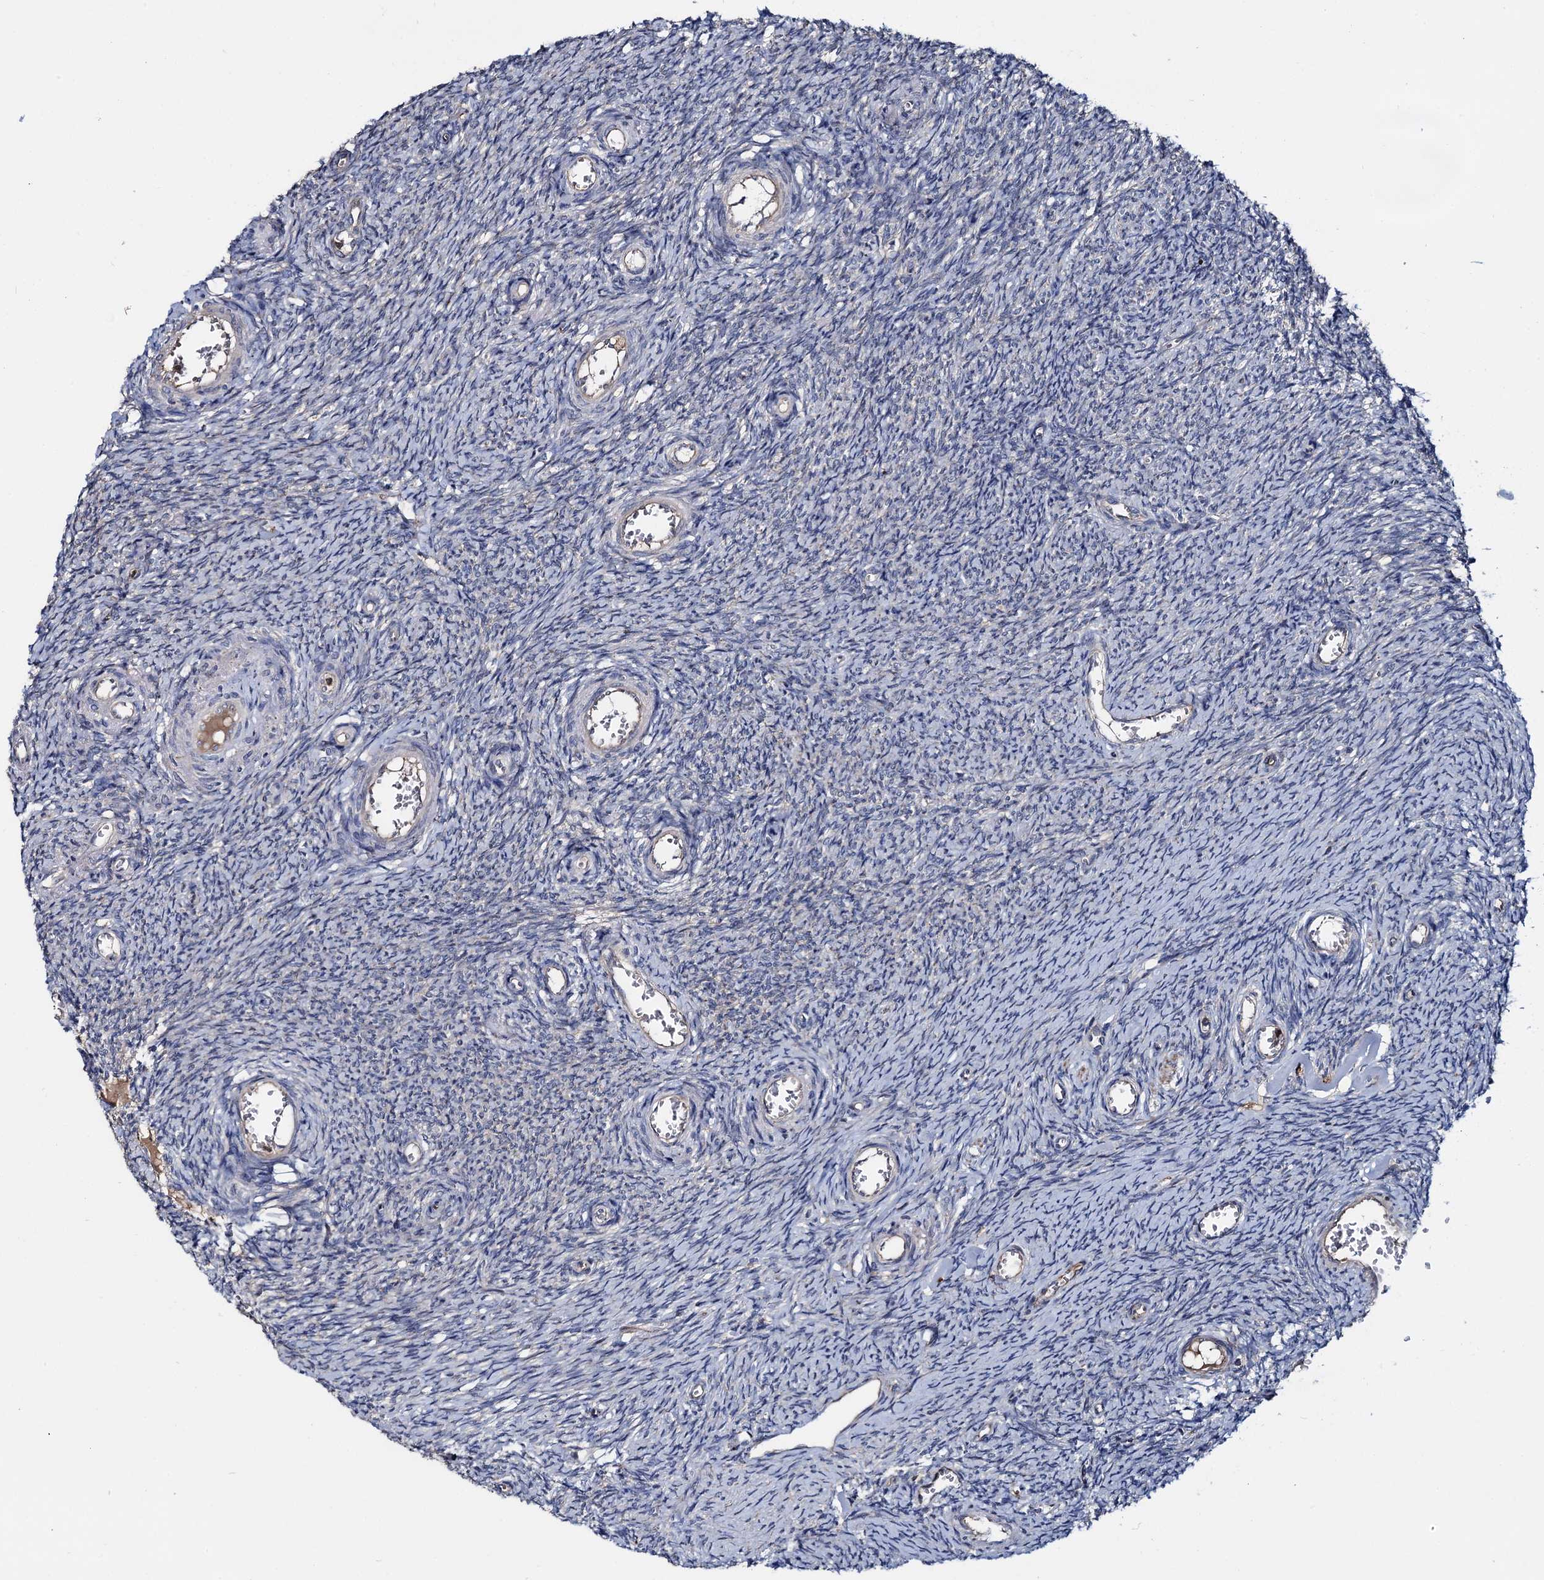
{"staining": {"intensity": "negative", "quantity": "none", "location": "none"}, "tissue": "ovary", "cell_type": "Ovarian stroma cells", "image_type": "normal", "snomed": [{"axis": "morphology", "description": "Normal tissue, NOS"}, {"axis": "topography", "description": "Ovary"}], "caption": "Immunohistochemistry histopathology image of unremarkable ovary: ovary stained with DAB (3,3'-diaminobenzidine) displays no significant protein positivity in ovarian stroma cells. (Stains: DAB immunohistochemistry (IHC) with hematoxylin counter stain, Microscopy: brightfield microscopy at high magnification).", "gene": "CEP192", "patient": {"sex": "female", "age": 44}}